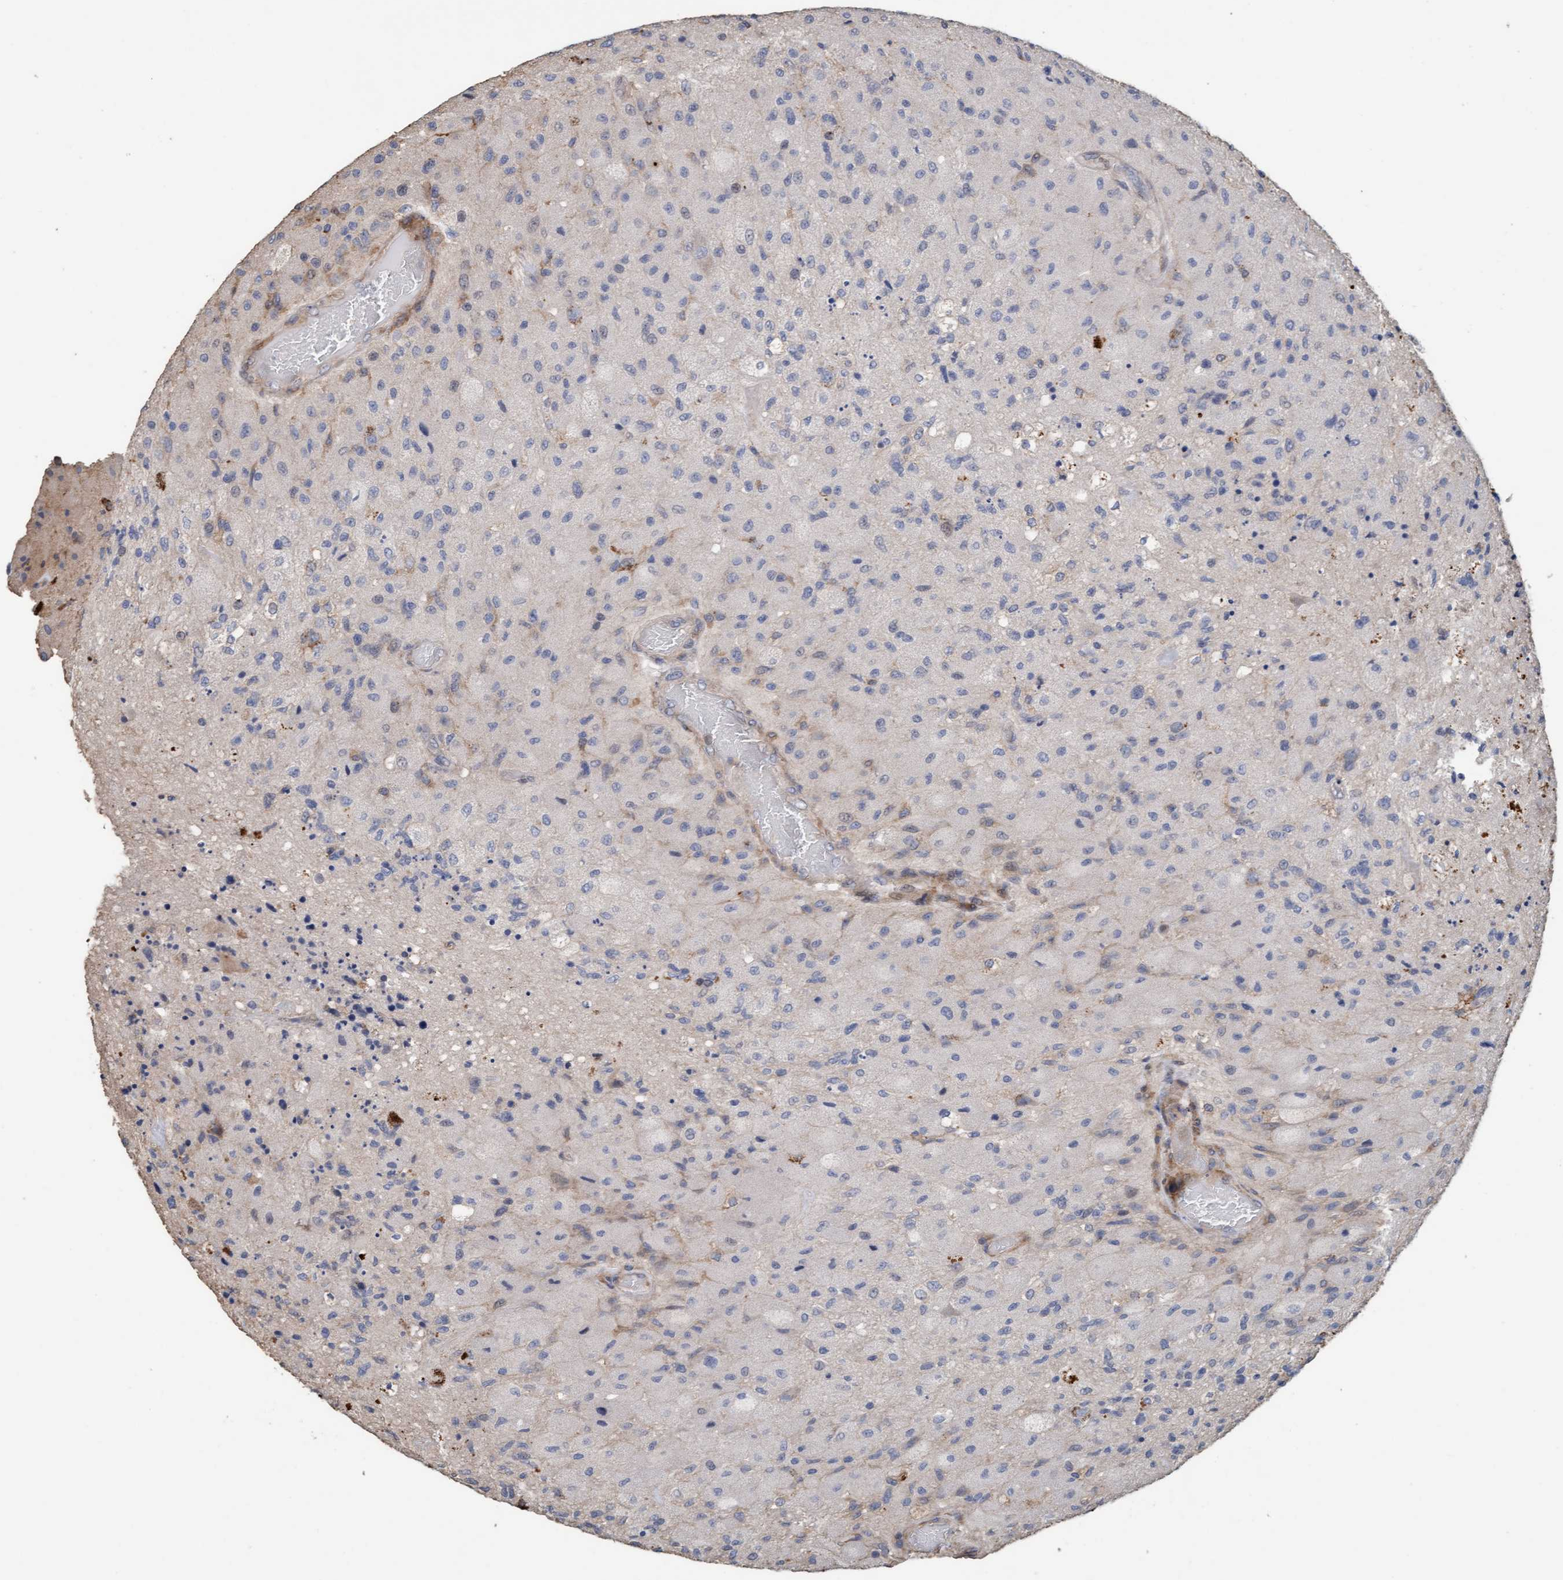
{"staining": {"intensity": "negative", "quantity": "none", "location": "none"}, "tissue": "glioma", "cell_type": "Tumor cells", "image_type": "cancer", "snomed": [{"axis": "morphology", "description": "Normal tissue, NOS"}, {"axis": "morphology", "description": "Glioma, malignant, High grade"}, {"axis": "topography", "description": "Cerebral cortex"}], "caption": "DAB immunohistochemical staining of human glioma displays no significant expression in tumor cells.", "gene": "LONRF1", "patient": {"sex": "male", "age": 77}}